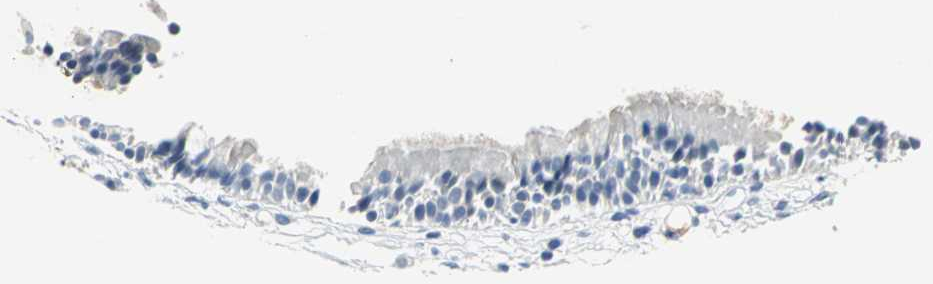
{"staining": {"intensity": "negative", "quantity": "none", "location": "none"}, "tissue": "nasopharynx", "cell_type": "Respiratory epithelial cells", "image_type": "normal", "snomed": [{"axis": "morphology", "description": "Normal tissue, NOS"}, {"axis": "topography", "description": "Nasopharynx"}], "caption": "Immunohistochemistry (IHC) micrograph of benign nasopharynx: human nasopharynx stained with DAB (3,3'-diaminobenzidine) shows no significant protein expression in respiratory epithelial cells.", "gene": "GYG2", "patient": {"sex": "female", "age": 54}}